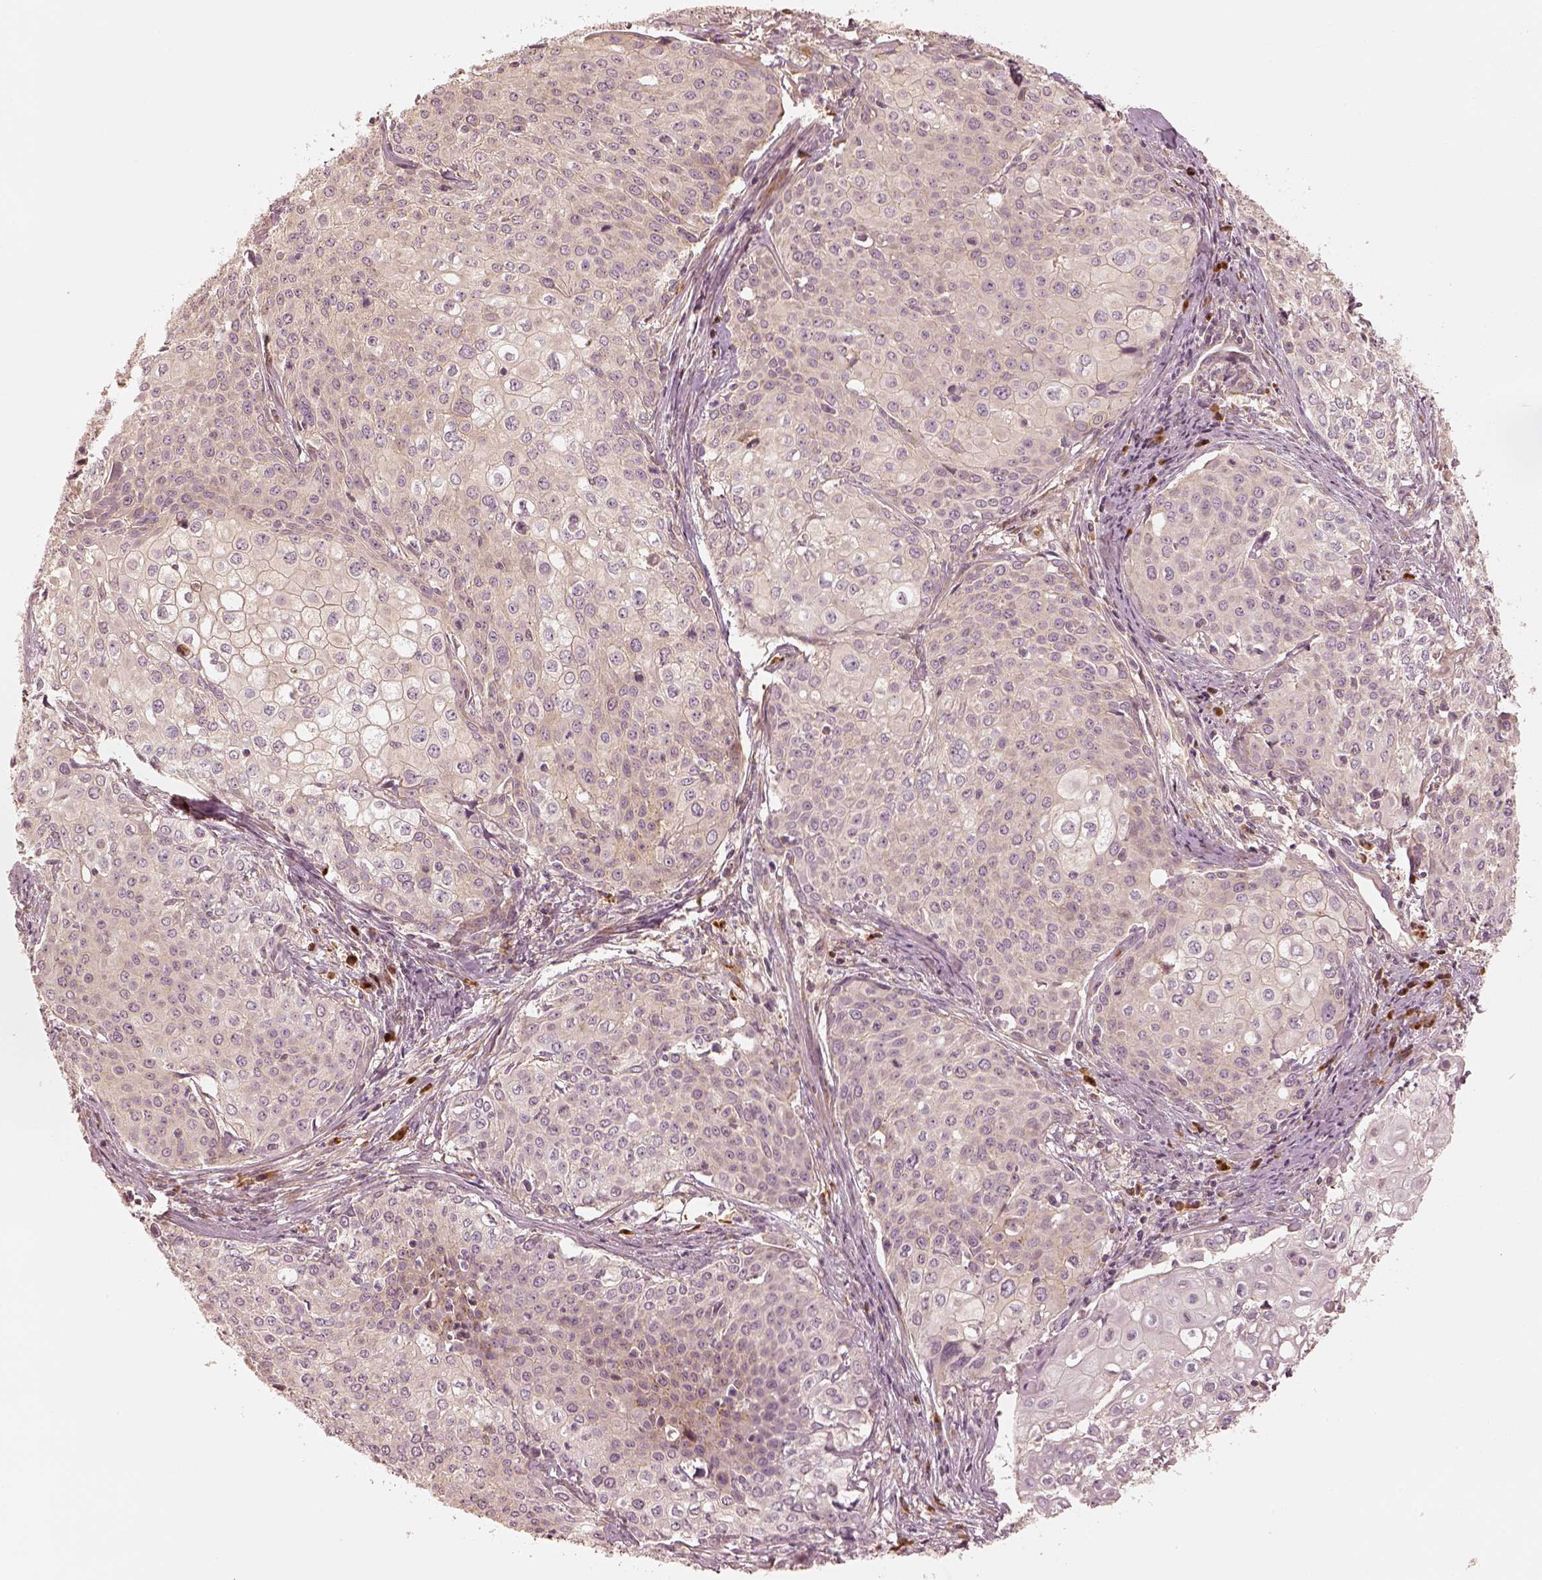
{"staining": {"intensity": "weak", "quantity": "<25%", "location": "cytoplasmic/membranous"}, "tissue": "cervical cancer", "cell_type": "Tumor cells", "image_type": "cancer", "snomed": [{"axis": "morphology", "description": "Squamous cell carcinoma, NOS"}, {"axis": "topography", "description": "Cervix"}], "caption": "Tumor cells are negative for brown protein staining in cervical cancer.", "gene": "GORASP2", "patient": {"sex": "female", "age": 39}}